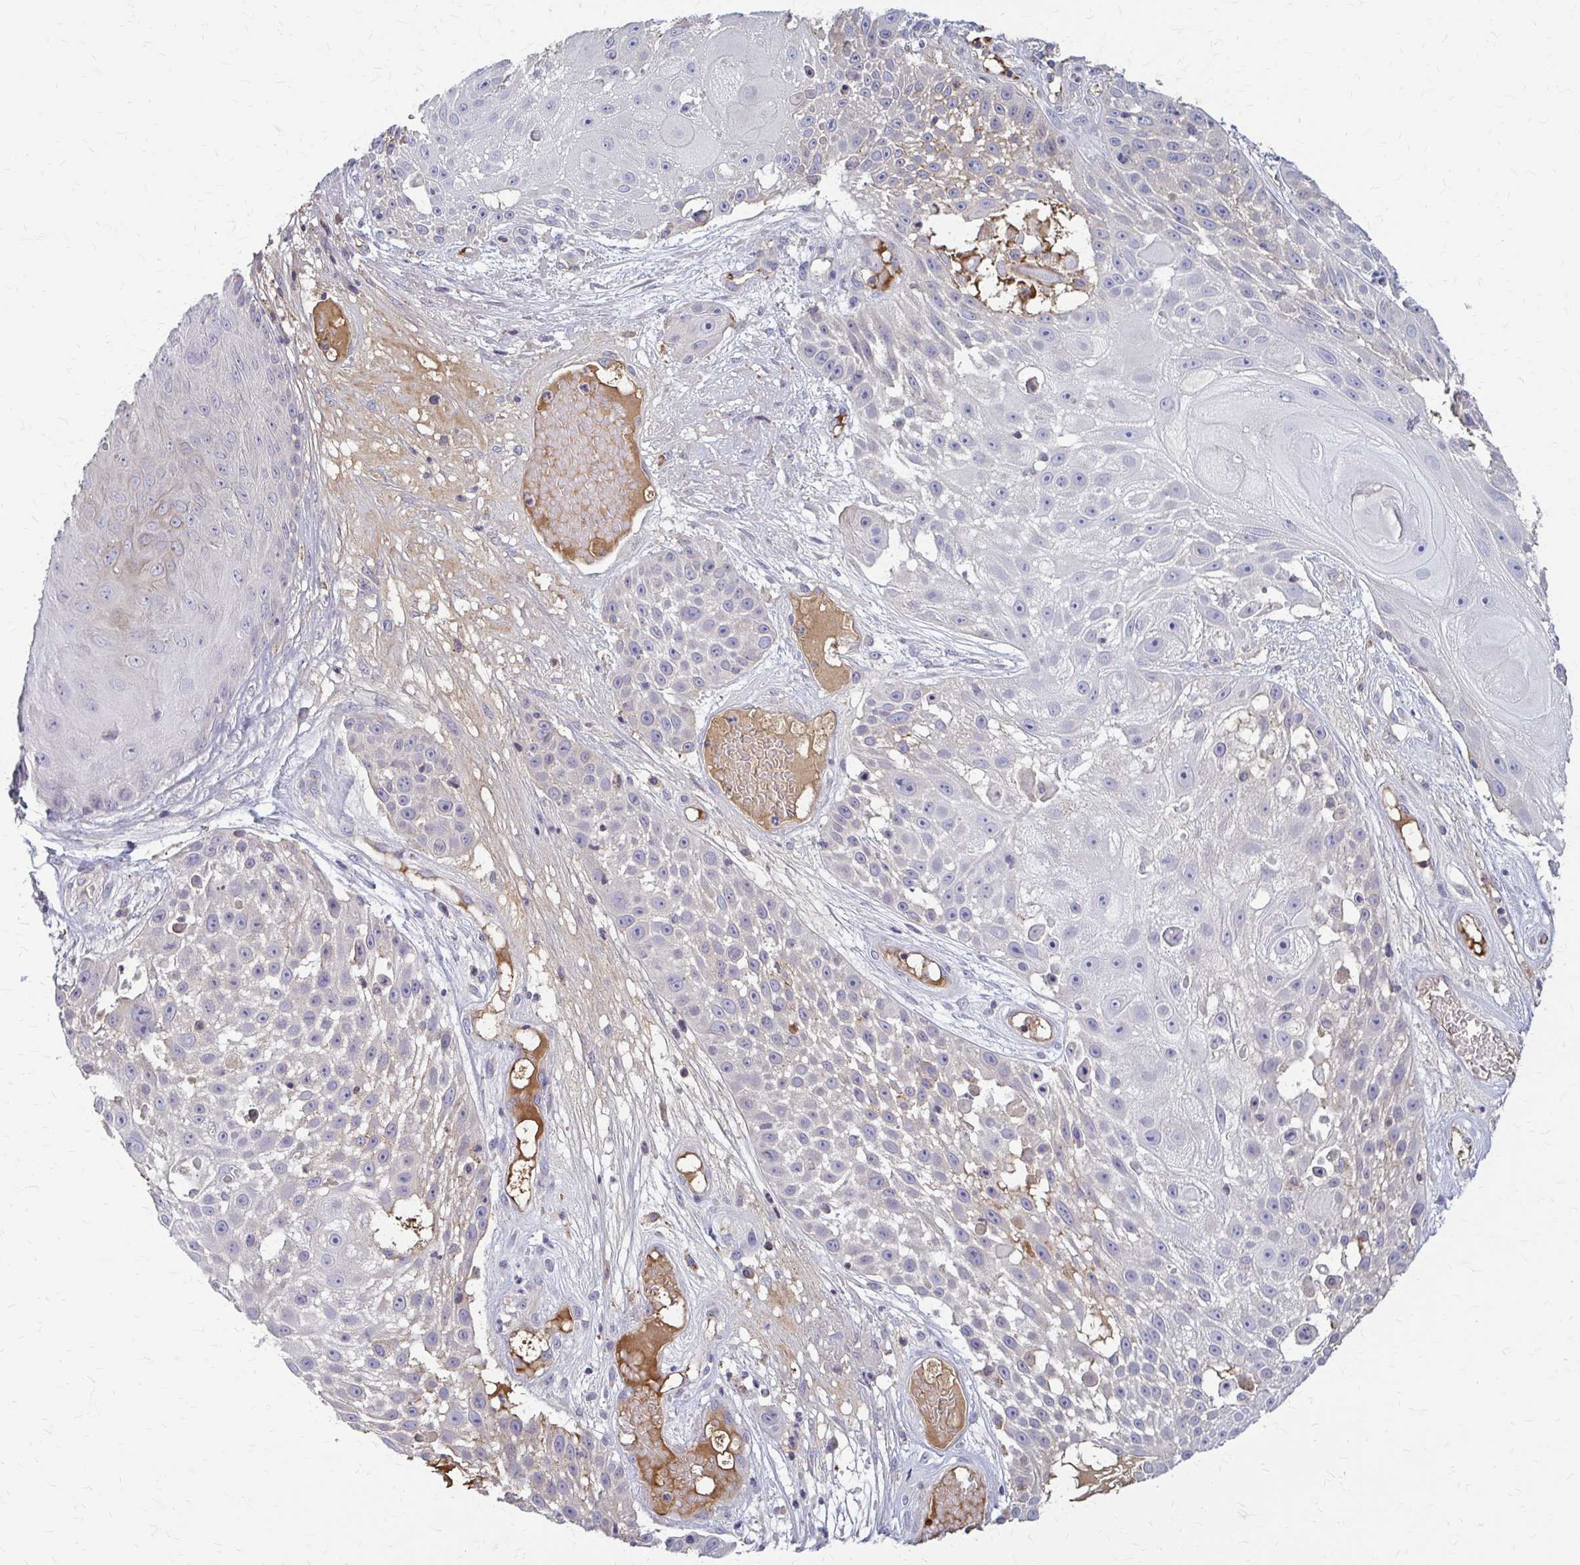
{"staining": {"intensity": "negative", "quantity": "none", "location": "none"}, "tissue": "skin cancer", "cell_type": "Tumor cells", "image_type": "cancer", "snomed": [{"axis": "morphology", "description": "Squamous cell carcinoma, NOS"}, {"axis": "topography", "description": "Skin"}], "caption": "Tumor cells show no significant protein positivity in skin squamous cell carcinoma. (DAB immunohistochemistry with hematoxylin counter stain).", "gene": "MCRIP2", "patient": {"sex": "female", "age": 86}}